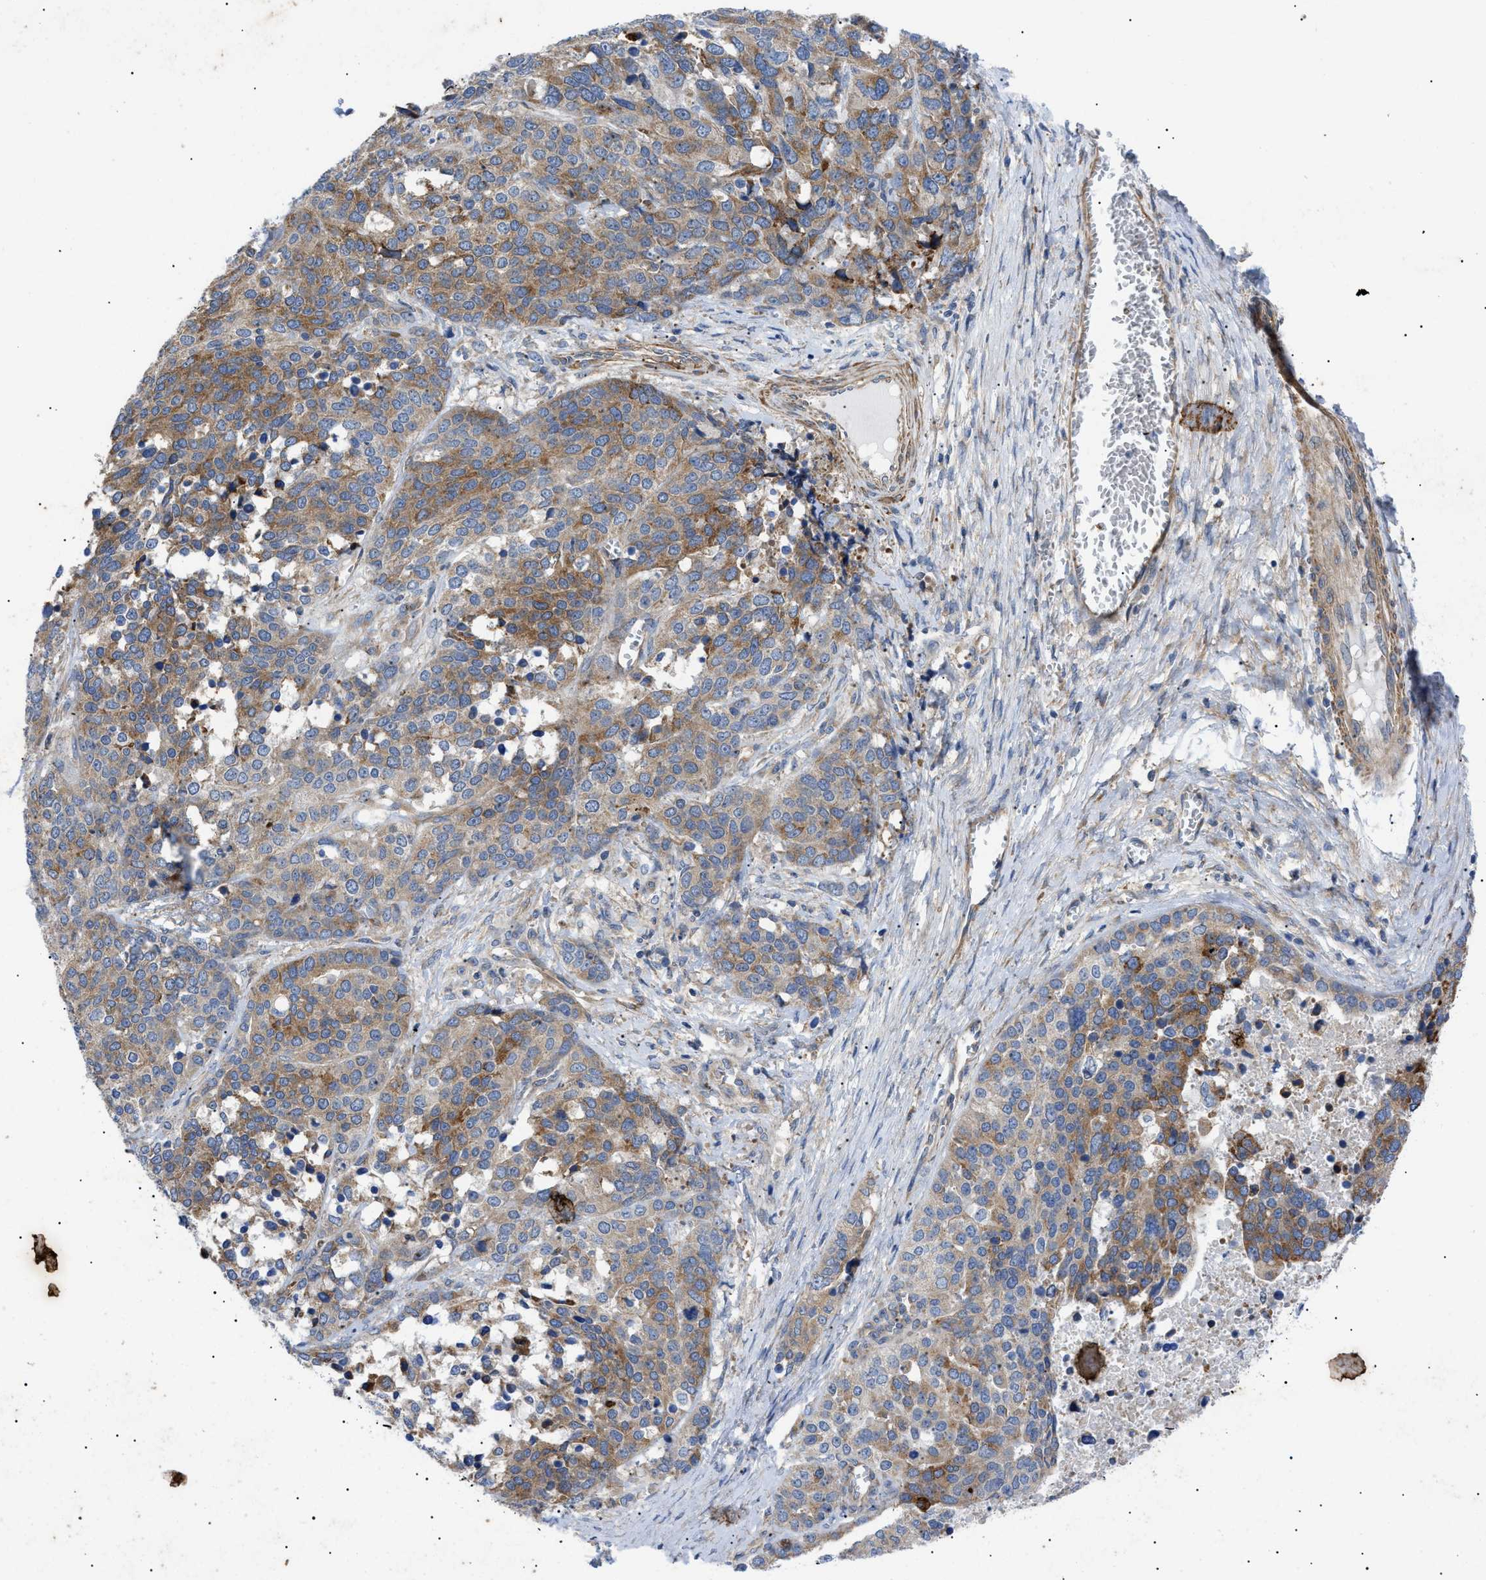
{"staining": {"intensity": "moderate", "quantity": ">75%", "location": "cytoplasmic/membranous"}, "tissue": "ovarian cancer", "cell_type": "Tumor cells", "image_type": "cancer", "snomed": [{"axis": "morphology", "description": "Cystadenocarcinoma, serous, NOS"}, {"axis": "topography", "description": "Ovary"}], "caption": "Protein expression analysis of ovarian cancer reveals moderate cytoplasmic/membranous positivity in about >75% of tumor cells. The protein is stained brown, and the nuclei are stained in blue (DAB (3,3'-diaminobenzidine) IHC with brightfield microscopy, high magnification).", "gene": "HSPB8", "patient": {"sex": "female", "age": 44}}